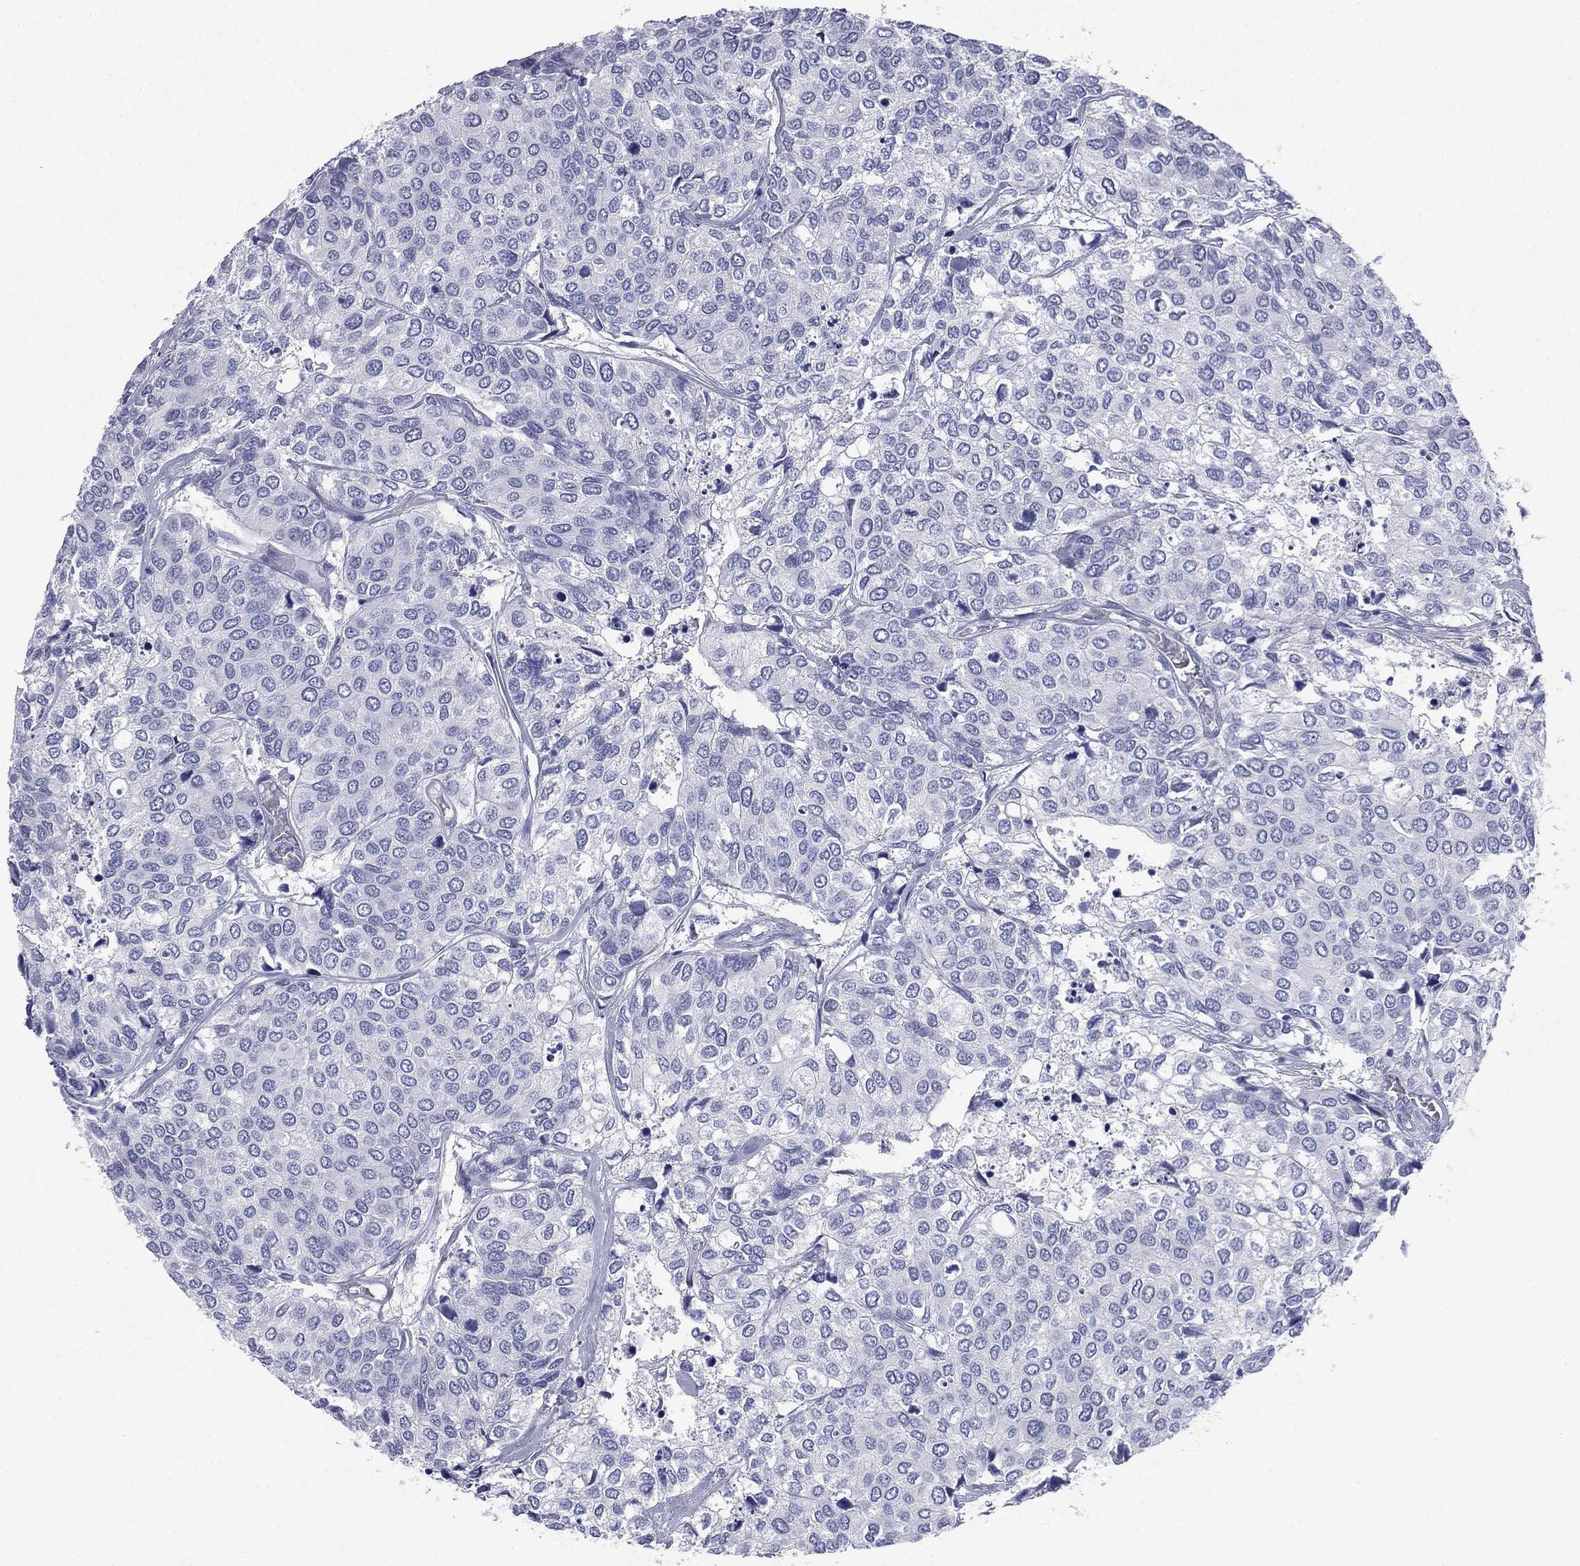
{"staining": {"intensity": "negative", "quantity": "none", "location": "none"}, "tissue": "urothelial cancer", "cell_type": "Tumor cells", "image_type": "cancer", "snomed": [{"axis": "morphology", "description": "Urothelial carcinoma, High grade"}, {"axis": "topography", "description": "Urinary bladder"}], "caption": "Immunohistochemical staining of human high-grade urothelial carcinoma demonstrates no significant positivity in tumor cells.", "gene": "FCER2", "patient": {"sex": "male", "age": 73}}